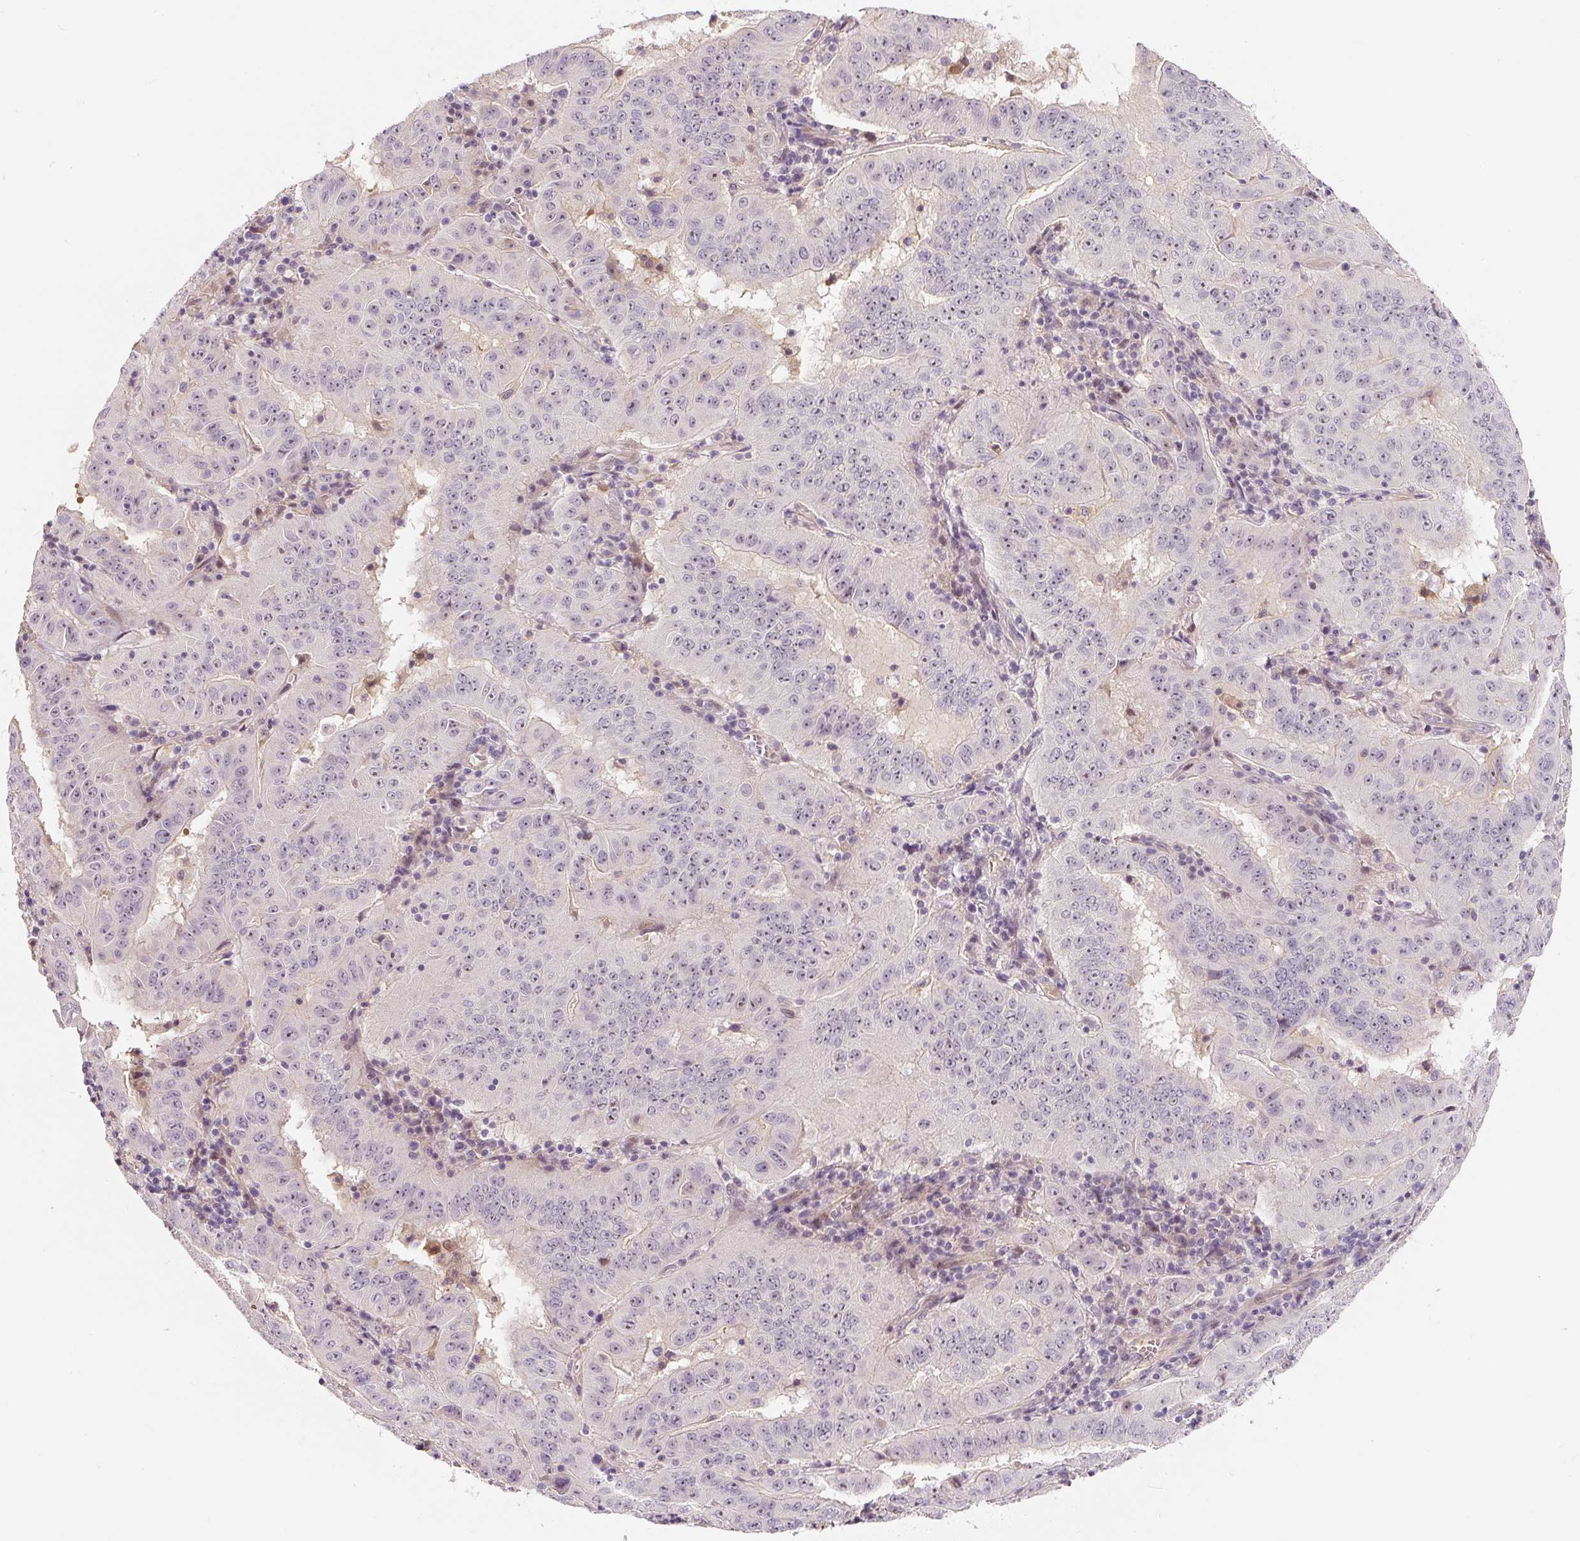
{"staining": {"intensity": "weak", "quantity": "<25%", "location": "nuclear"}, "tissue": "pancreatic cancer", "cell_type": "Tumor cells", "image_type": "cancer", "snomed": [{"axis": "morphology", "description": "Adenocarcinoma, NOS"}, {"axis": "topography", "description": "Pancreas"}], "caption": "Adenocarcinoma (pancreatic) stained for a protein using immunohistochemistry demonstrates no positivity tumor cells.", "gene": "PWWP3B", "patient": {"sex": "male", "age": 63}}